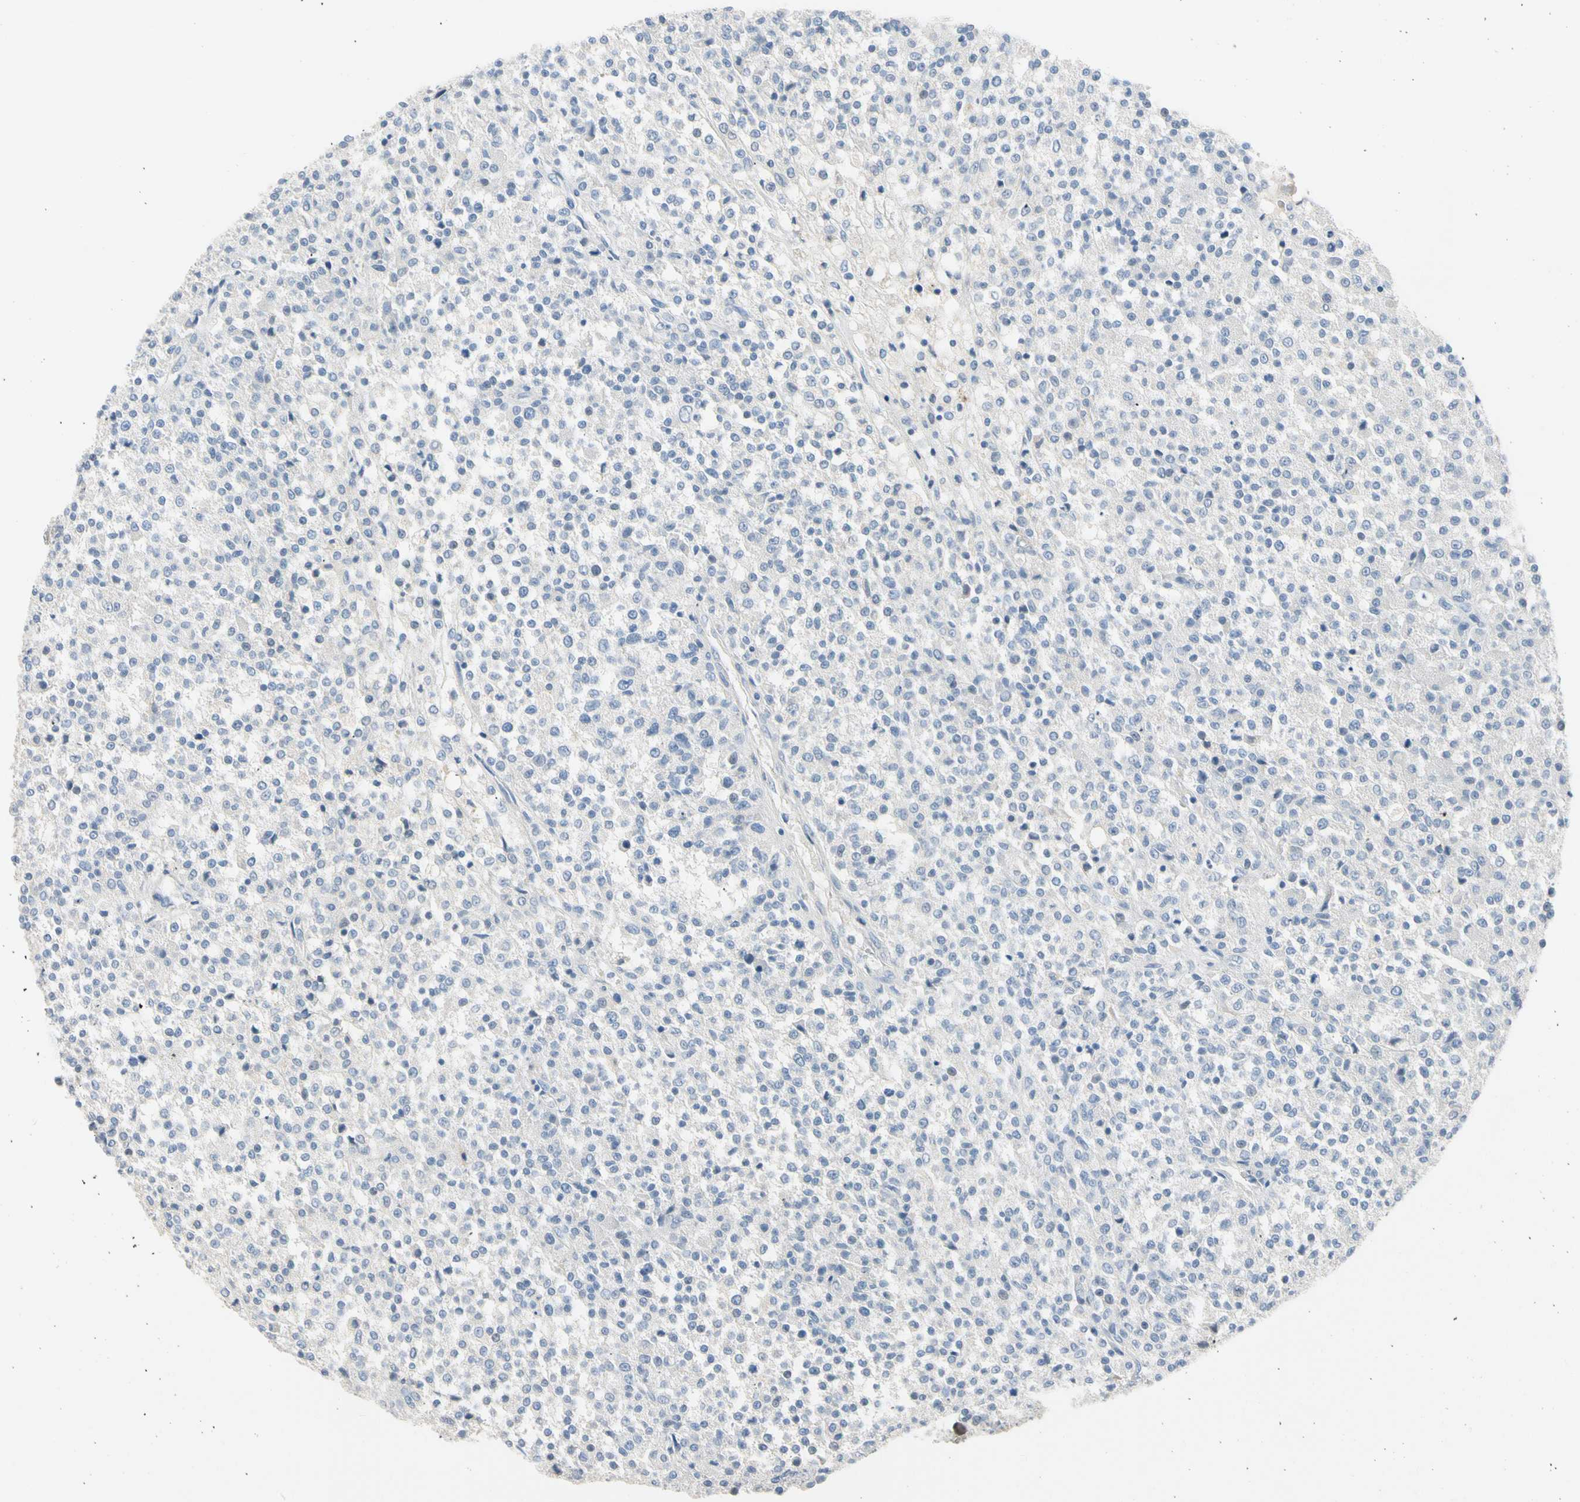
{"staining": {"intensity": "negative", "quantity": "none", "location": "none"}, "tissue": "testis cancer", "cell_type": "Tumor cells", "image_type": "cancer", "snomed": [{"axis": "morphology", "description": "Seminoma, NOS"}, {"axis": "topography", "description": "Testis"}], "caption": "This is an immunohistochemistry histopathology image of testis seminoma. There is no expression in tumor cells.", "gene": "MARK1", "patient": {"sex": "male", "age": 59}}